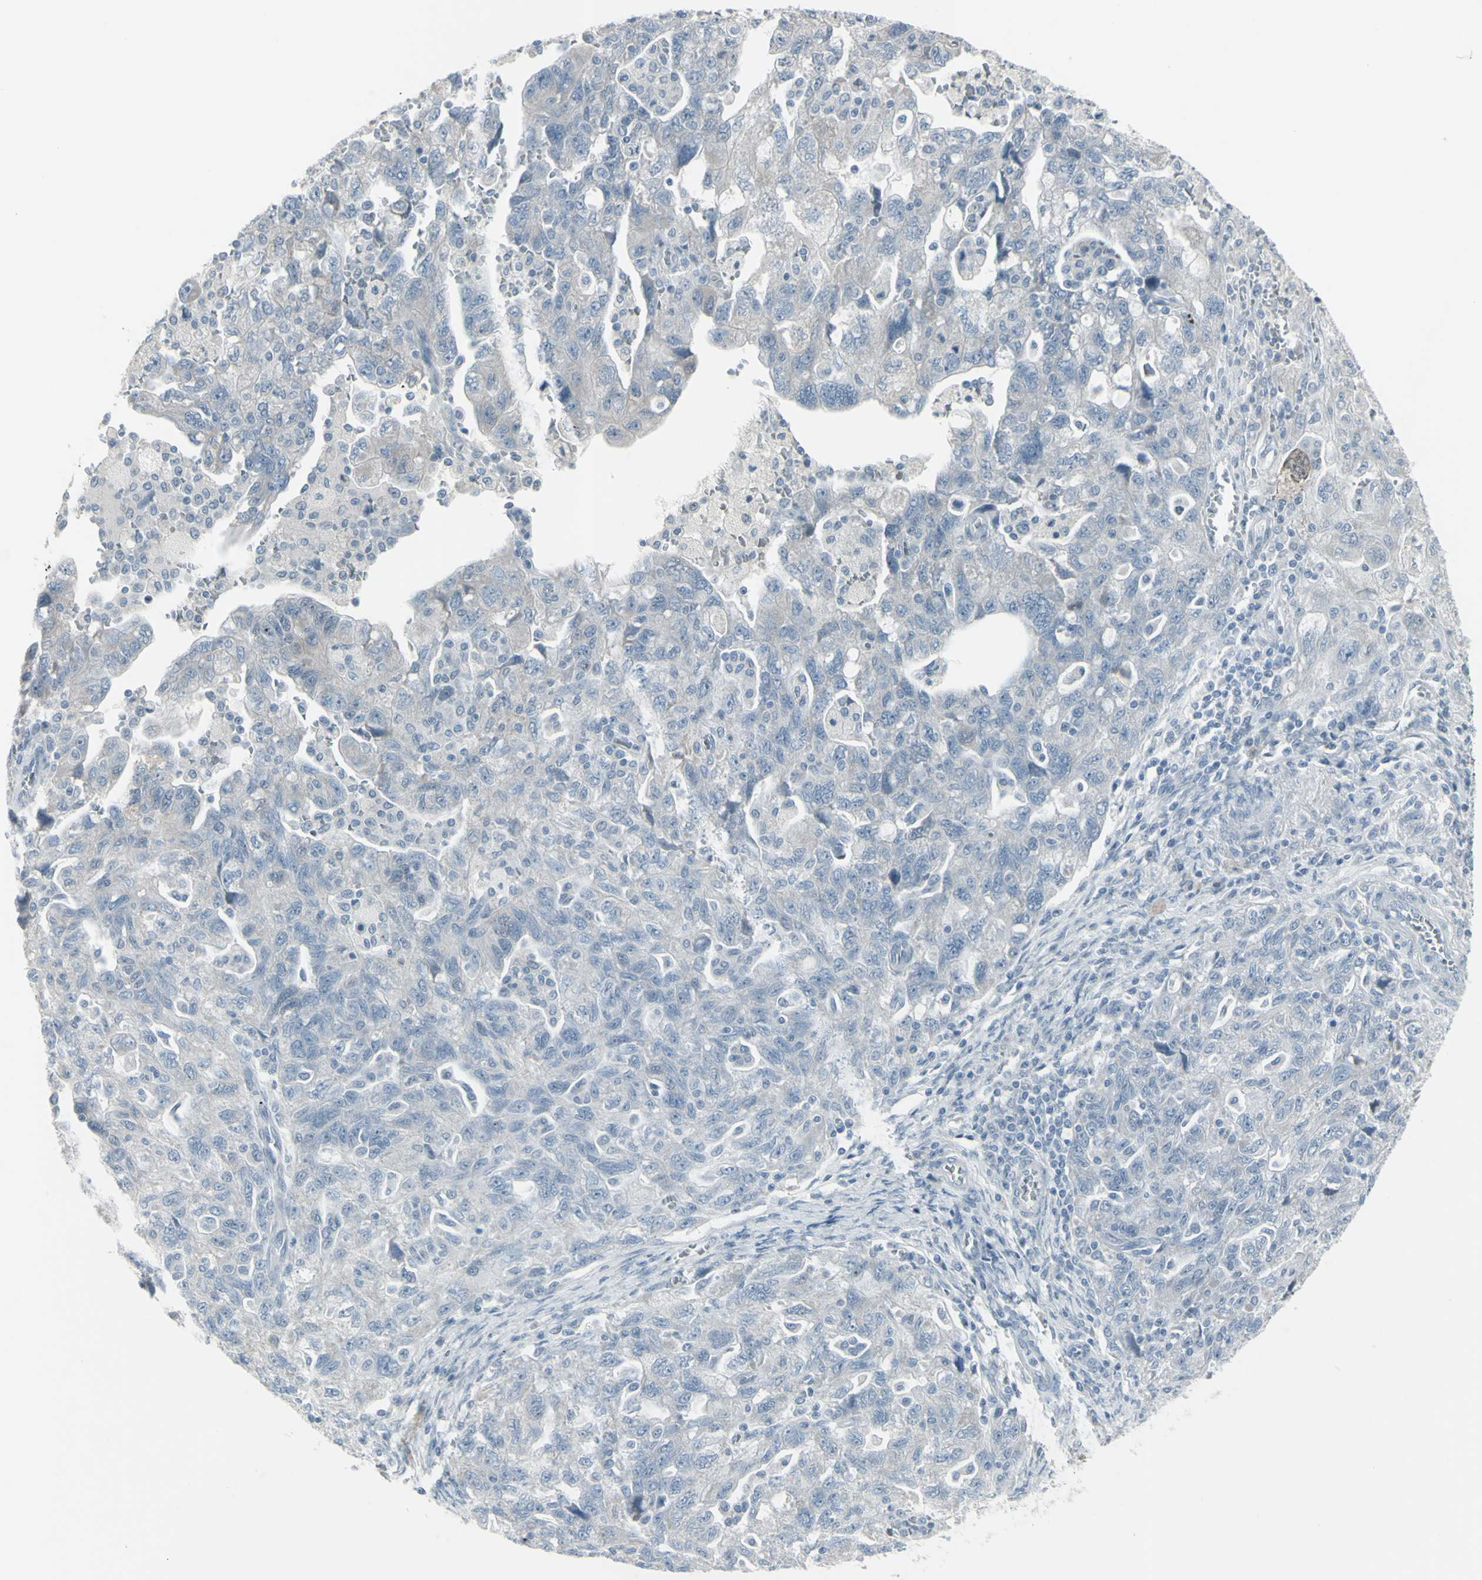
{"staining": {"intensity": "negative", "quantity": "none", "location": "none"}, "tissue": "ovarian cancer", "cell_type": "Tumor cells", "image_type": "cancer", "snomed": [{"axis": "morphology", "description": "Carcinoma, NOS"}, {"axis": "morphology", "description": "Cystadenocarcinoma, serous, NOS"}, {"axis": "topography", "description": "Ovary"}], "caption": "A photomicrograph of ovarian cancer (serous cystadenocarcinoma) stained for a protein demonstrates no brown staining in tumor cells.", "gene": "RAB3A", "patient": {"sex": "female", "age": 69}}